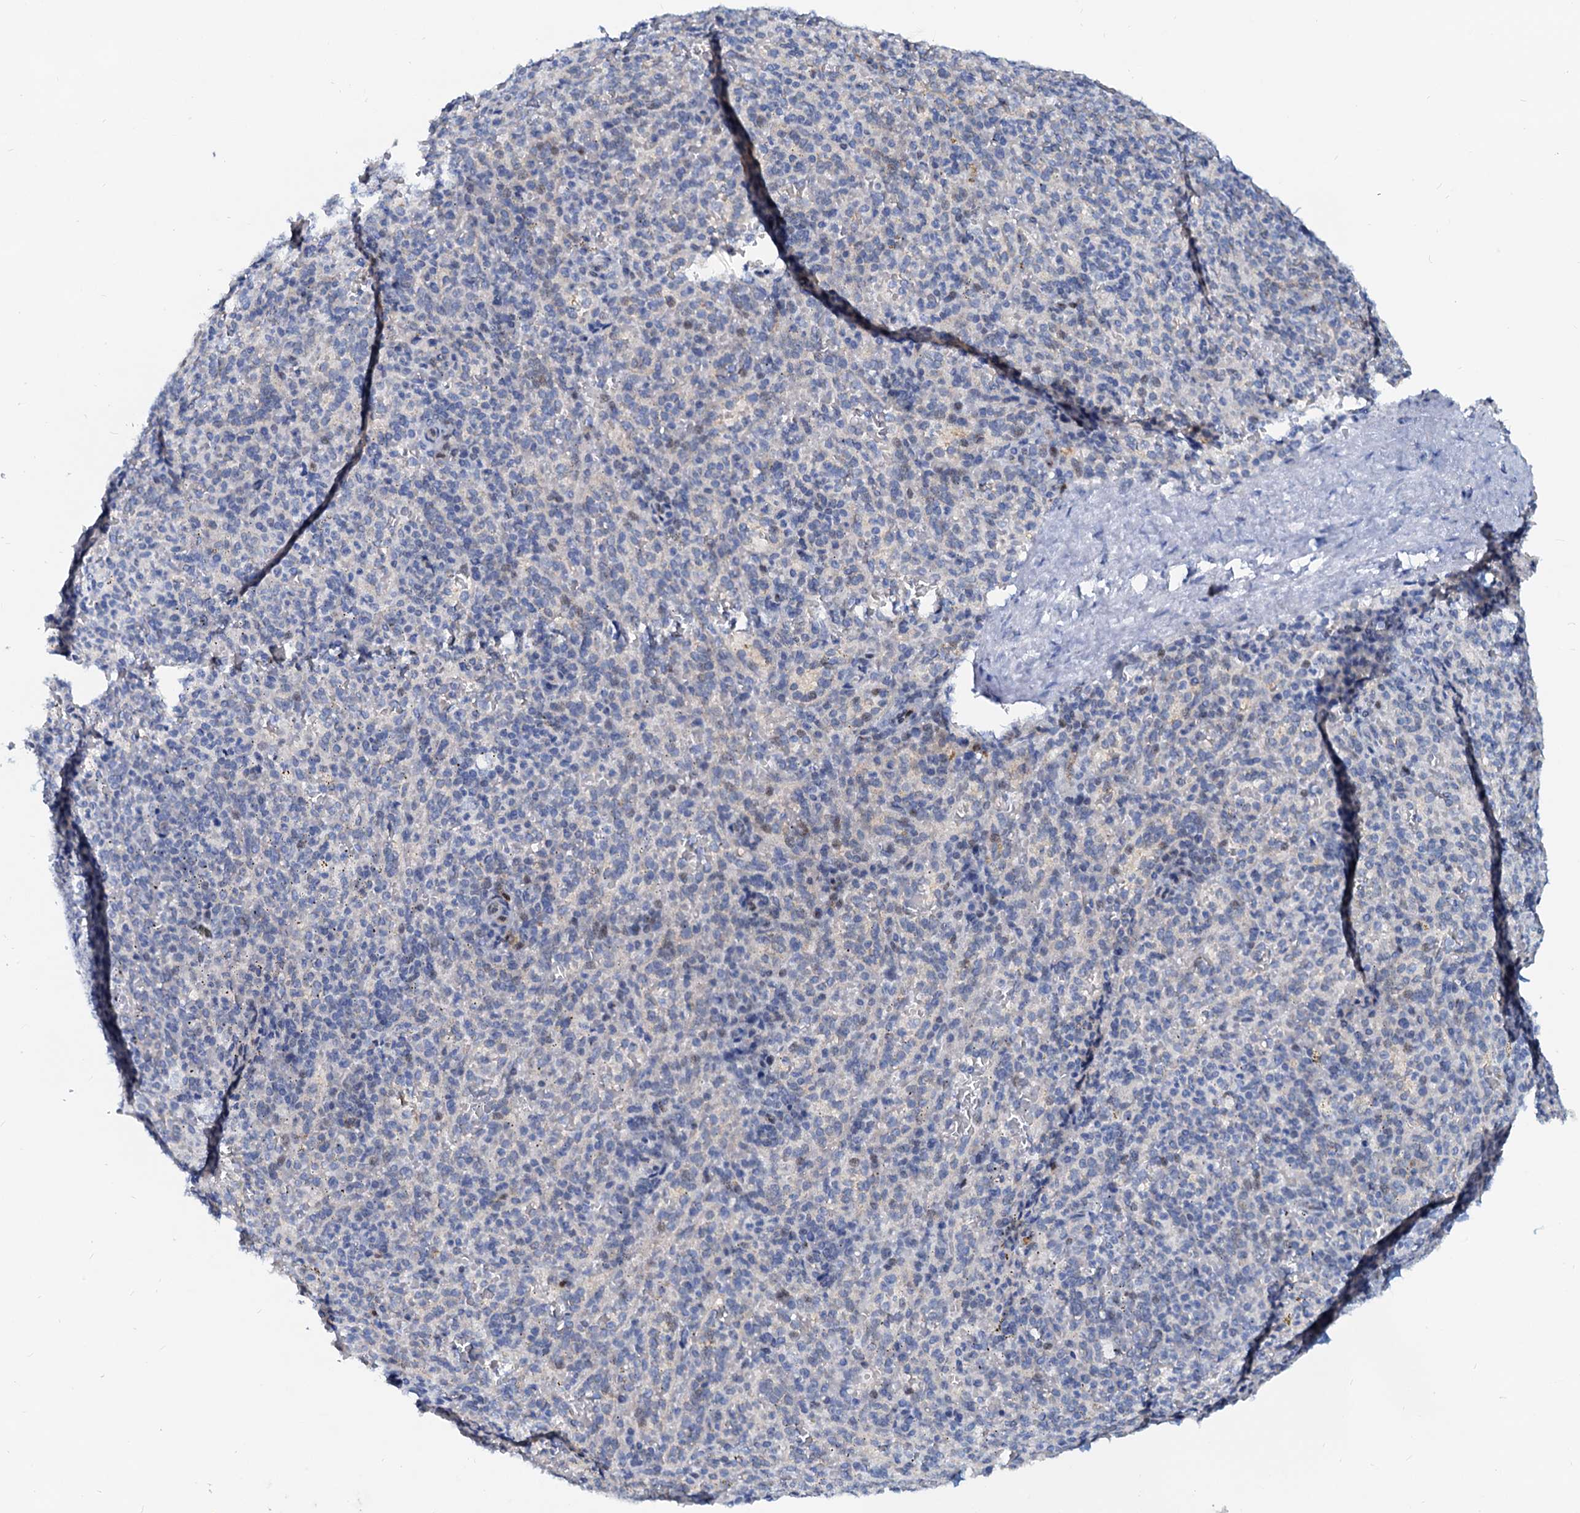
{"staining": {"intensity": "negative", "quantity": "none", "location": "none"}, "tissue": "spleen", "cell_type": "Cells in red pulp", "image_type": "normal", "snomed": [{"axis": "morphology", "description": "Normal tissue, NOS"}, {"axis": "topography", "description": "Spleen"}], "caption": "DAB immunohistochemical staining of unremarkable spleen reveals no significant staining in cells in red pulp.", "gene": "PTGES3", "patient": {"sex": "female", "age": 21}}